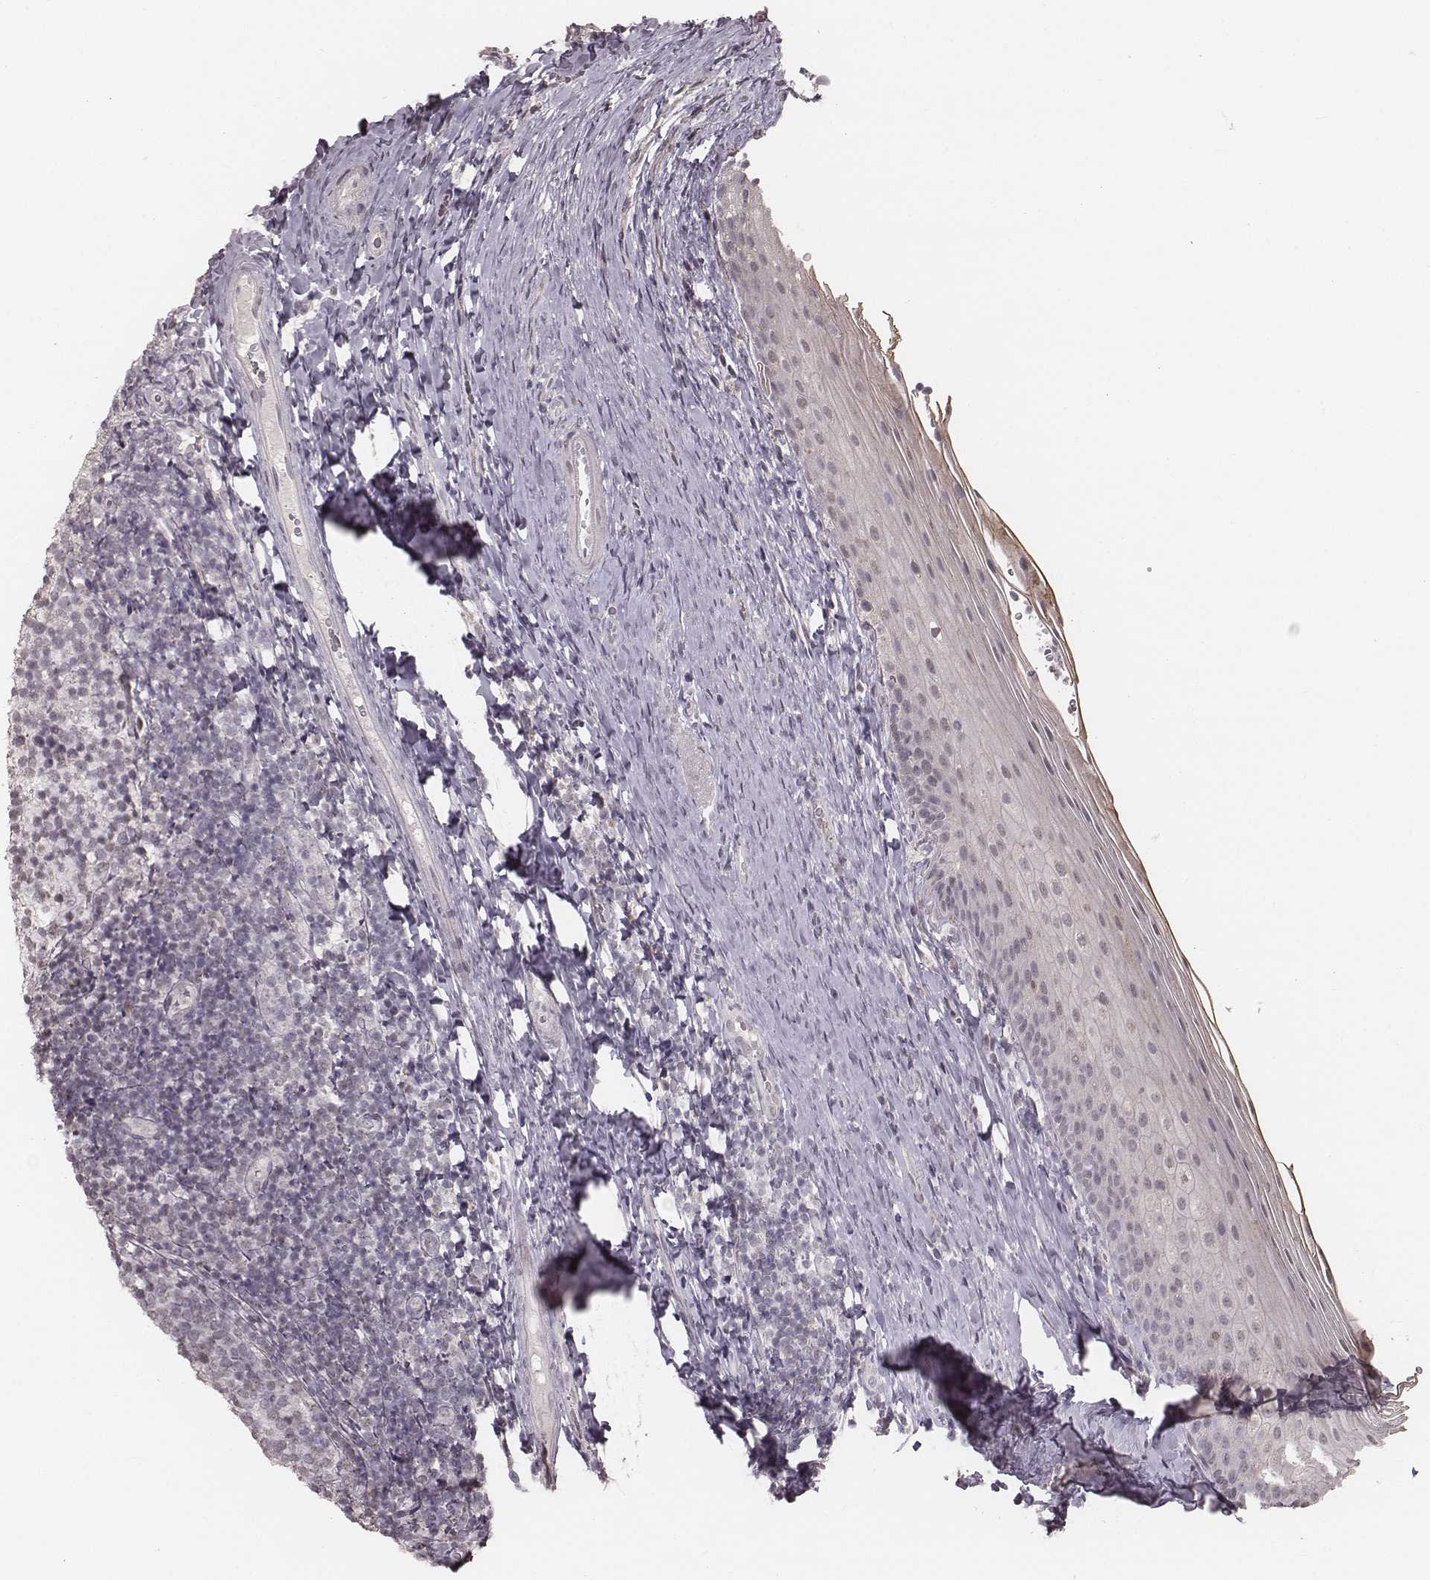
{"staining": {"intensity": "negative", "quantity": "none", "location": "none"}, "tissue": "tonsil", "cell_type": "Germinal center cells", "image_type": "normal", "snomed": [{"axis": "morphology", "description": "Normal tissue, NOS"}, {"axis": "topography", "description": "Tonsil"}], "caption": "This image is of unremarkable tonsil stained with IHC to label a protein in brown with the nuclei are counter-stained blue. There is no positivity in germinal center cells.", "gene": "SLC7A4", "patient": {"sex": "female", "age": 10}}